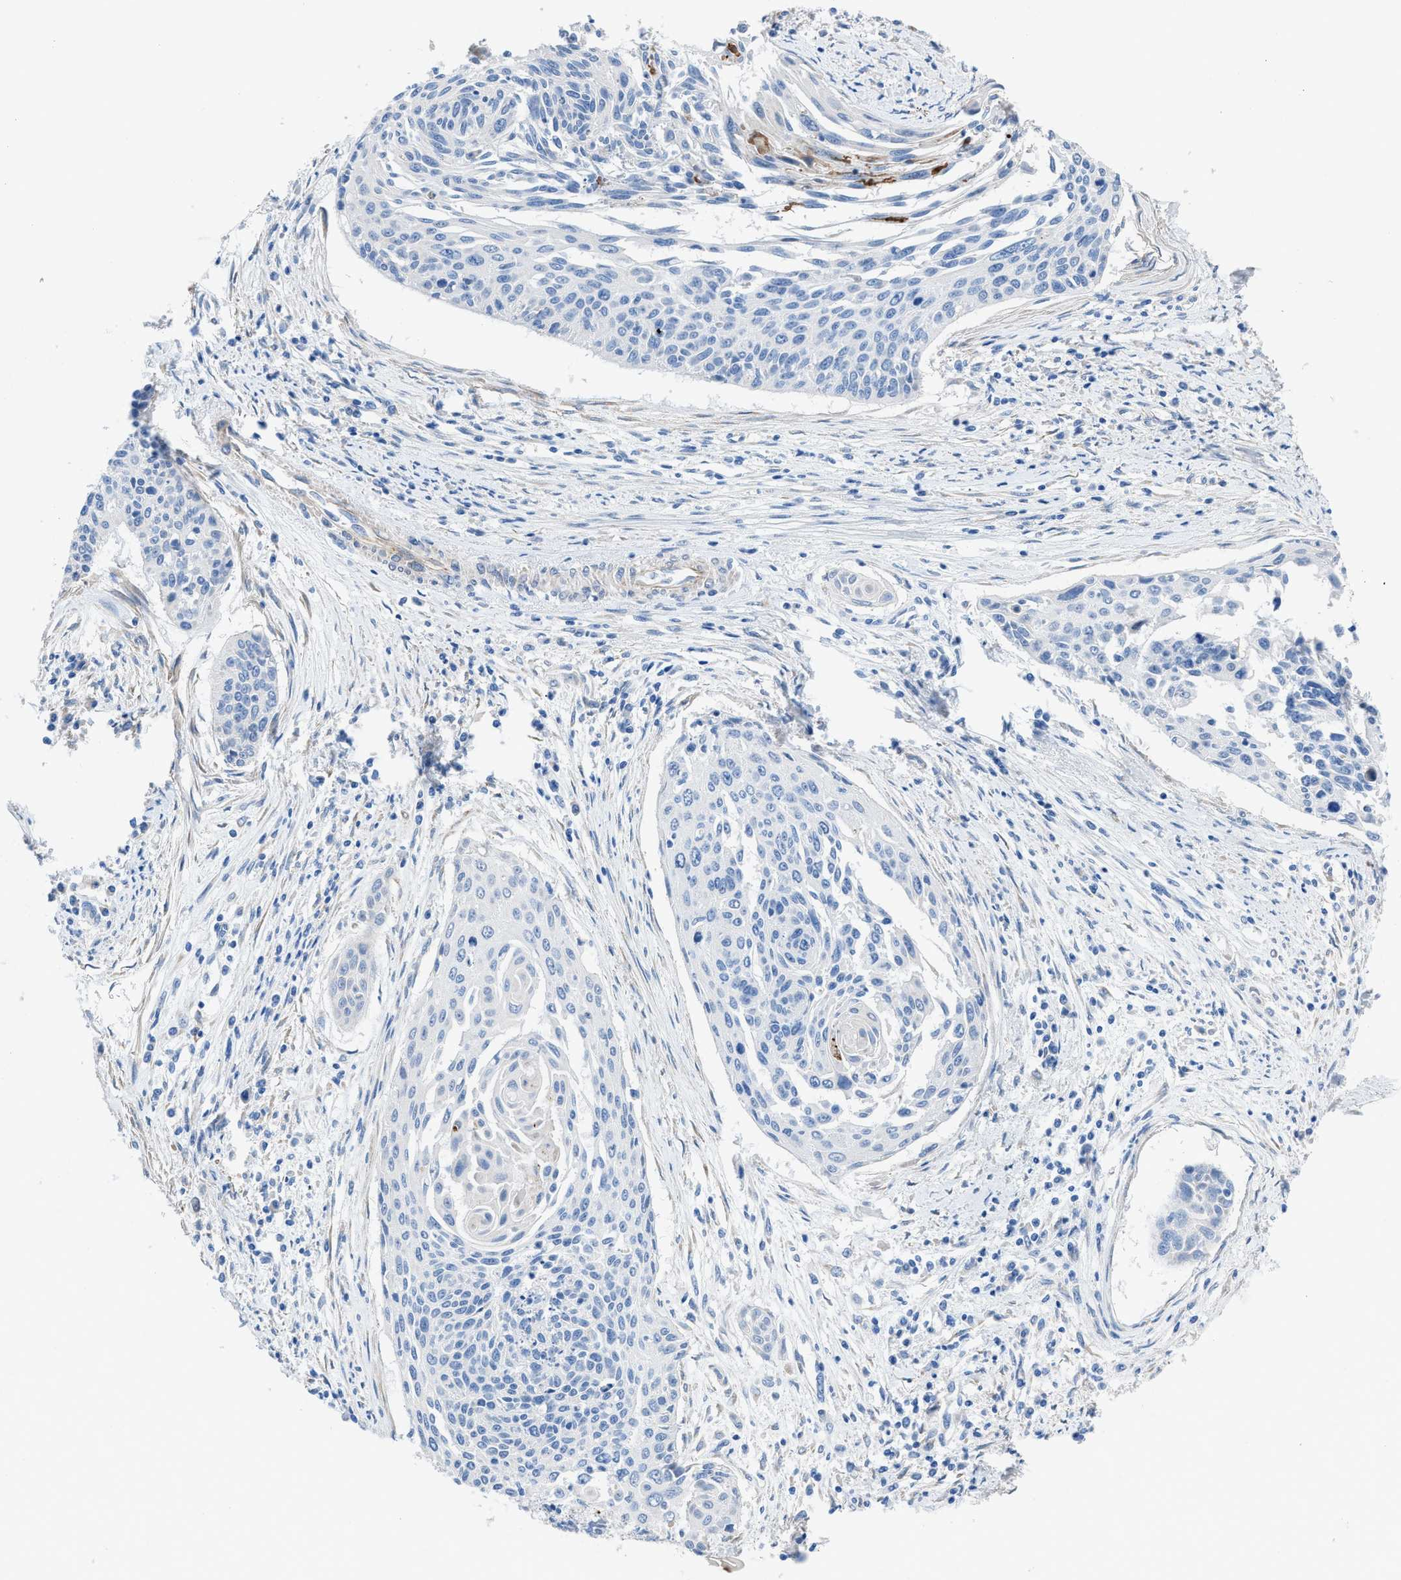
{"staining": {"intensity": "negative", "quantity": "none", "location": "none"}, "tissue": "cervical cancer", "cell_type": "Tumor cells", "image_type": "cancer", "snomed": [{"axis": "morphology", "description": "Squamous cell carcinoma, NOS"}, {"axis": "topography", "description": "Cervix"}], "caption": "High power microscopy histopathology image of an immunohistochemistry micrograph of cervical cancer, revealing no significant positivity in tumor cells.", "gene": "ITPR1", "patient": {"sex": "female", "age": 55}}